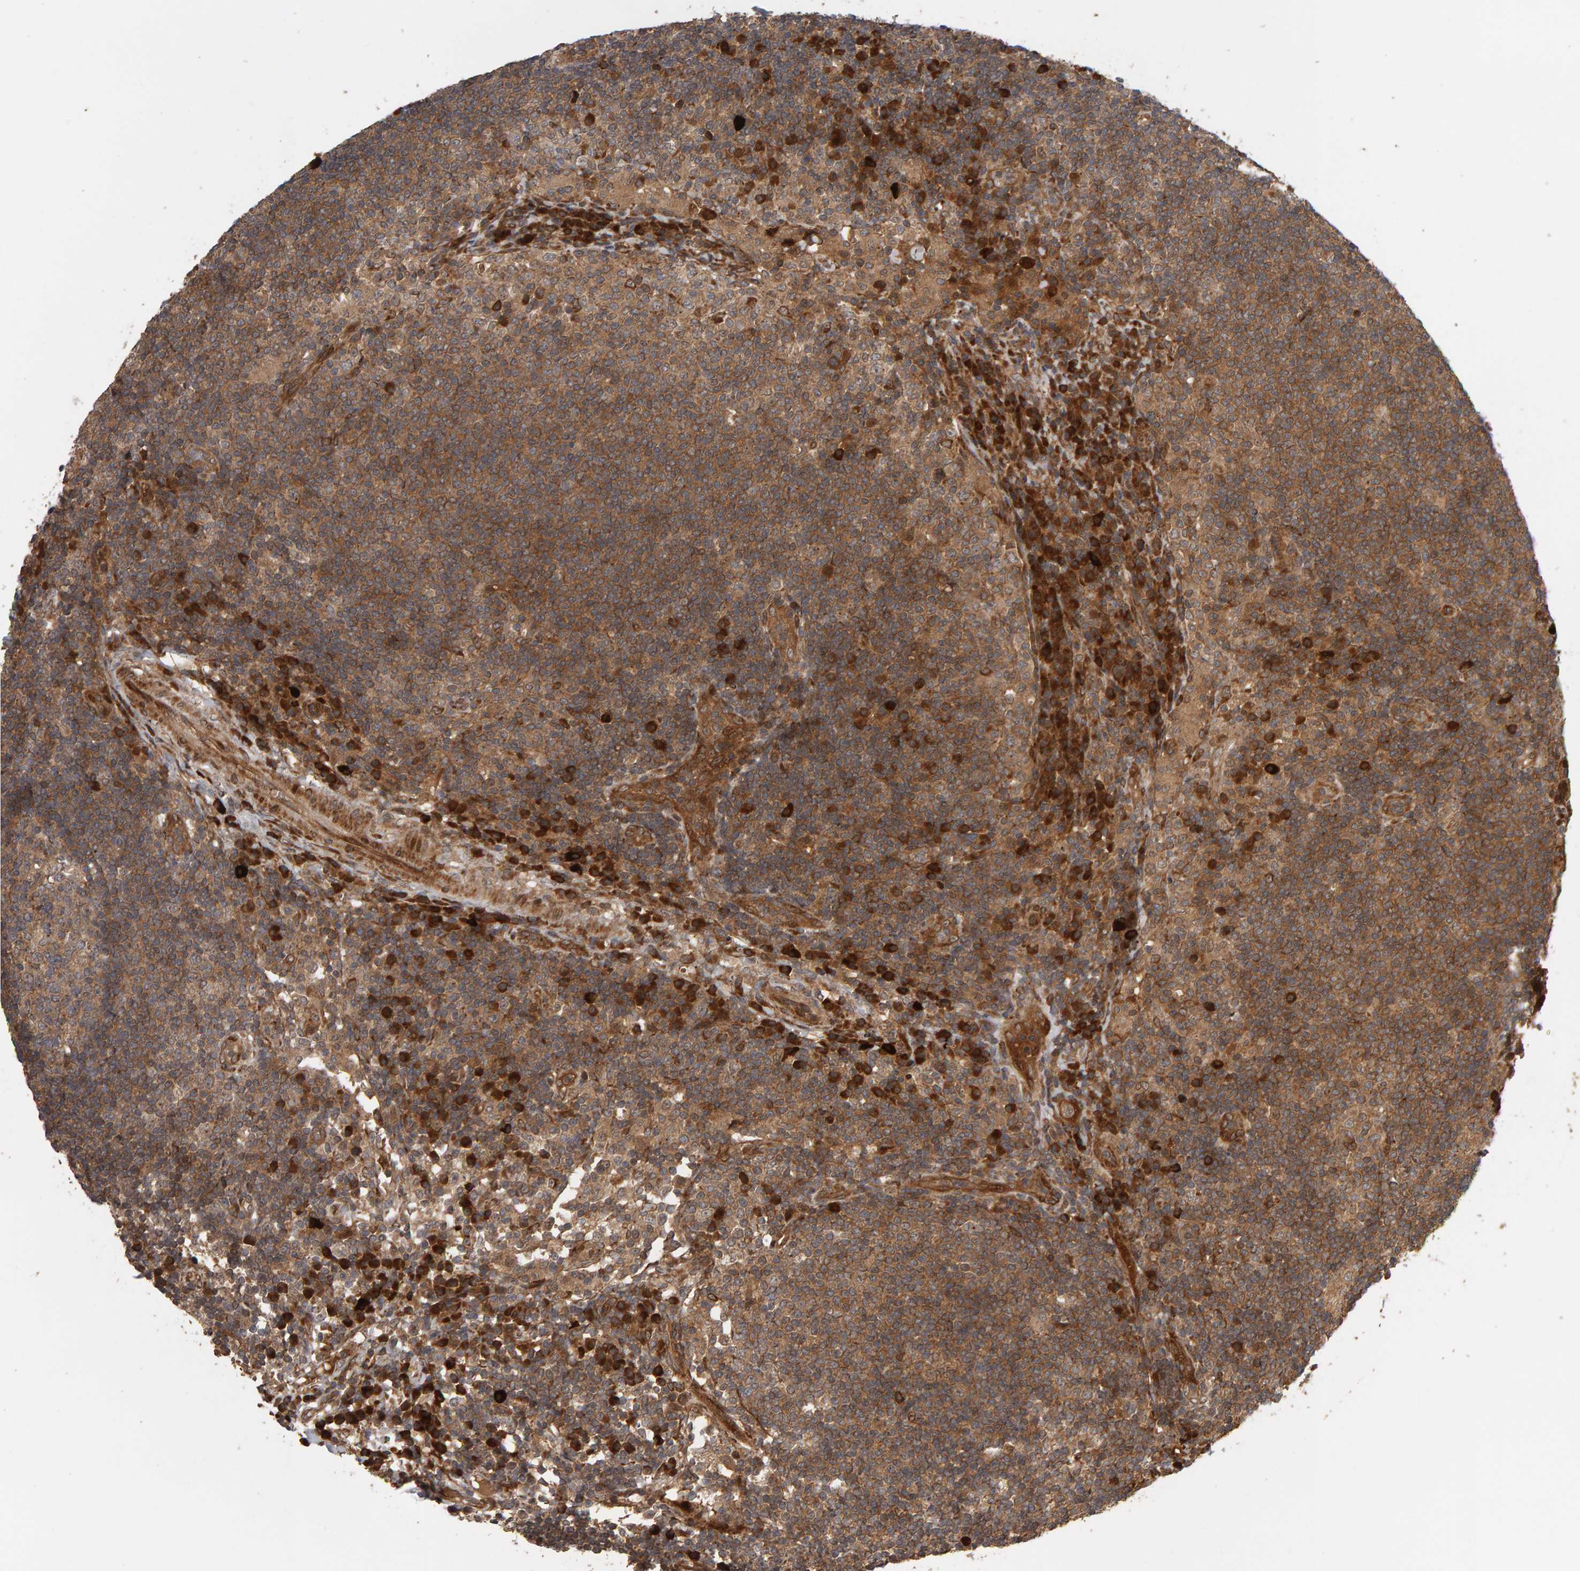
{"staining": {"intensity": "moderate", "quantity": ">75%", "location": "cytoplasmic/membranous"}, "tissue": "lymph node", "cell_type": "Germinal center cells", "image_type": "normal", "snomed": [{"axis": "morphology", "description": "Normal tissue, NOS"}, {"axis": "topography", "description": "Lymph node"}], "caption": "IHC of benign lymph node shows medium levels of moderate cytoplasmic/membranous staining in approximately >75% of germinal center cells. Using DAB (3,3'-diaminobenzidine) (brown) and hematoxylin (blue) stains, captured at high magnification using brightfield microscopy.", "gene": "ZFAND1", "patient": {"sex": "female", "age": 53}}